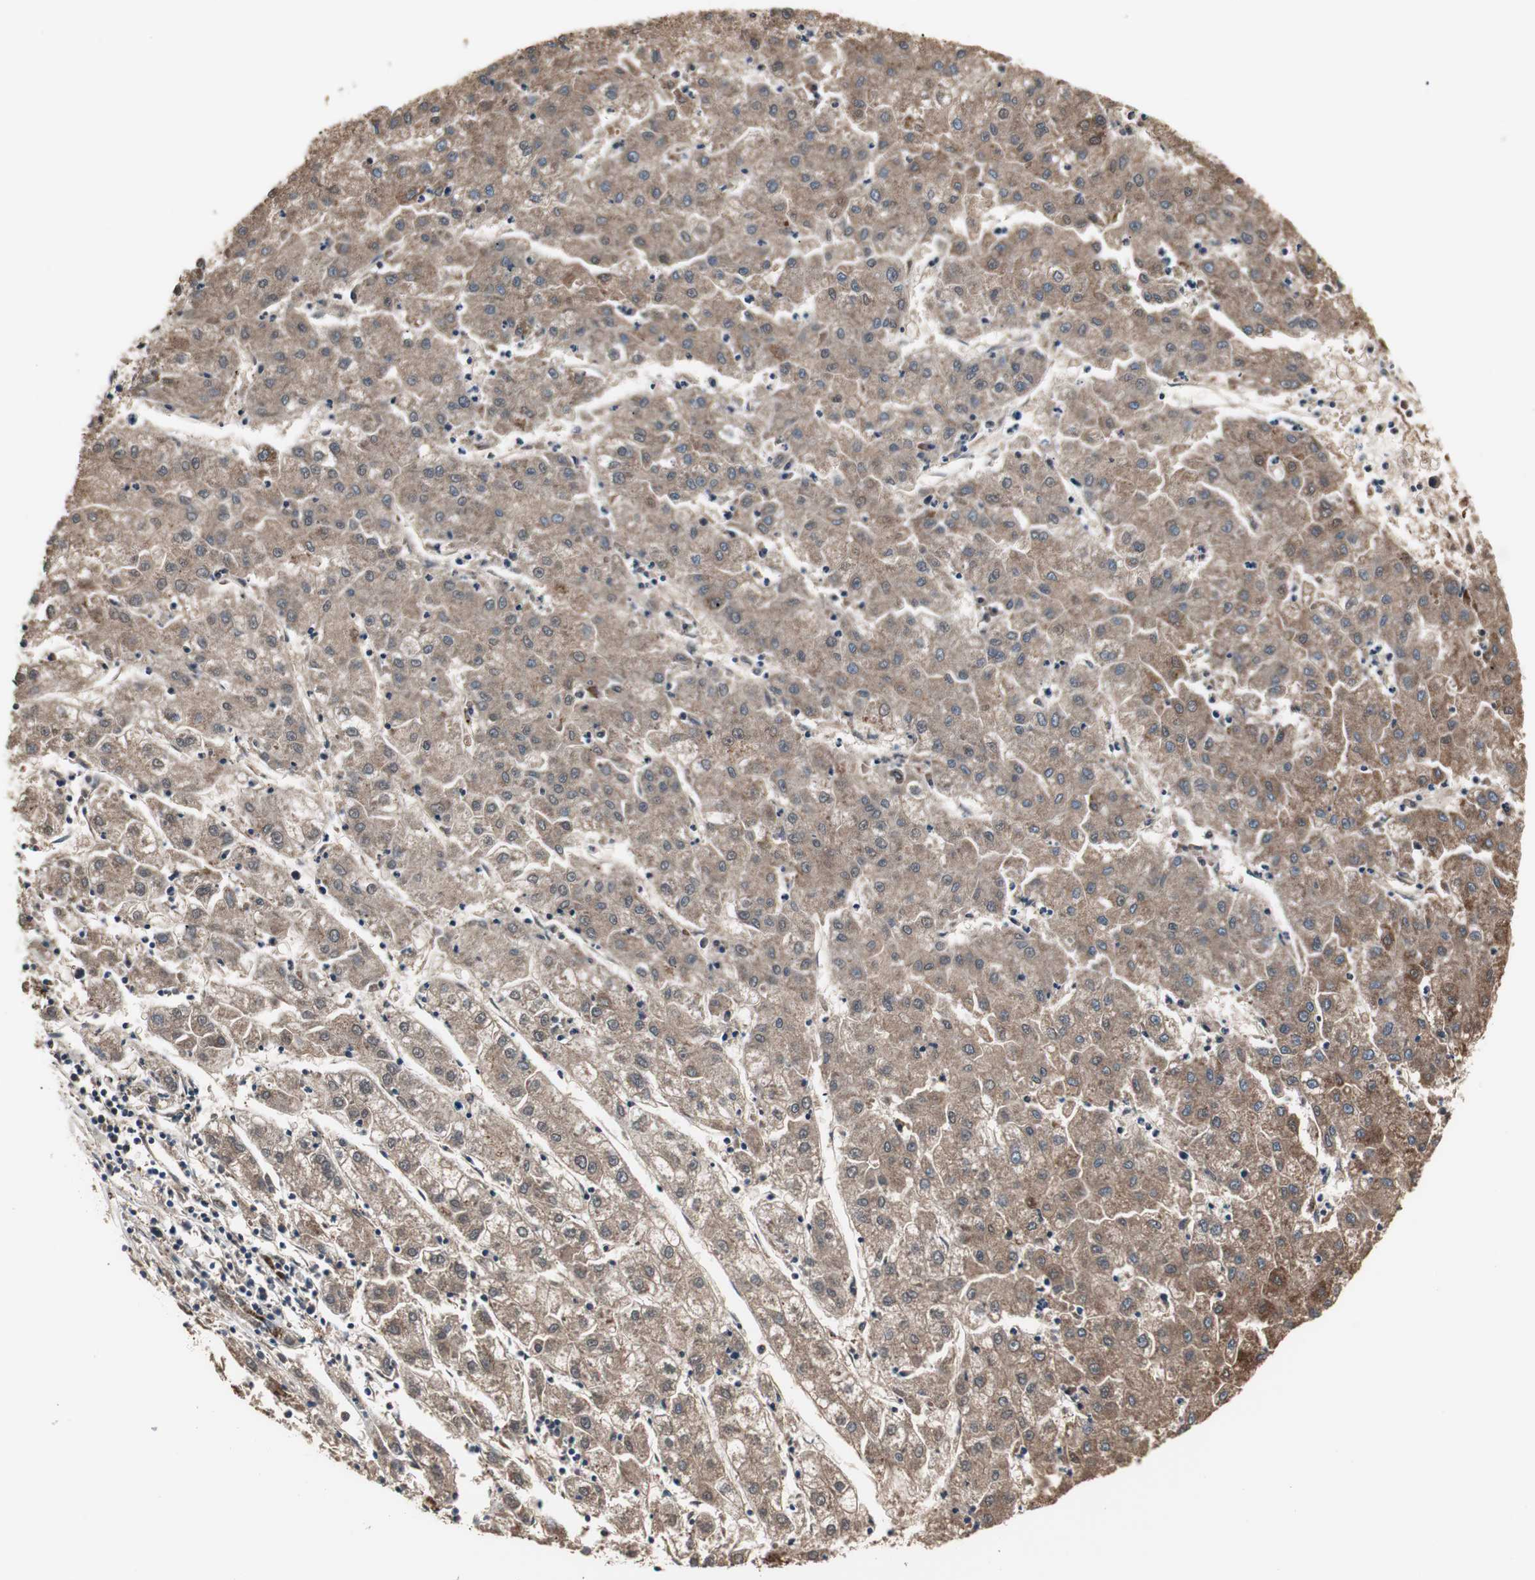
{"staining": {"intensity": "weak", "quantity": ">75%", "location": "cytoplasmic/membranous"}, "tissue": "liver cancer", "cell_type": "Tumor cells", "image_type": "cancer", "snomed": [{"axis": "morphology", "description": "Carcinoma, Hepatocellular, NOS"}, {"axis": "topography", "description": "Liver"}], "caption": "Immunohistochemistry (IHC) (DAB) staining of hepatocellular carcinoma (liver) displays weak cytoplasmic/membranous protein staining in approximately >75% of tumor cells.", "gene": "ZSCAN22", "patient": {"sex": "male", "age": 72}}